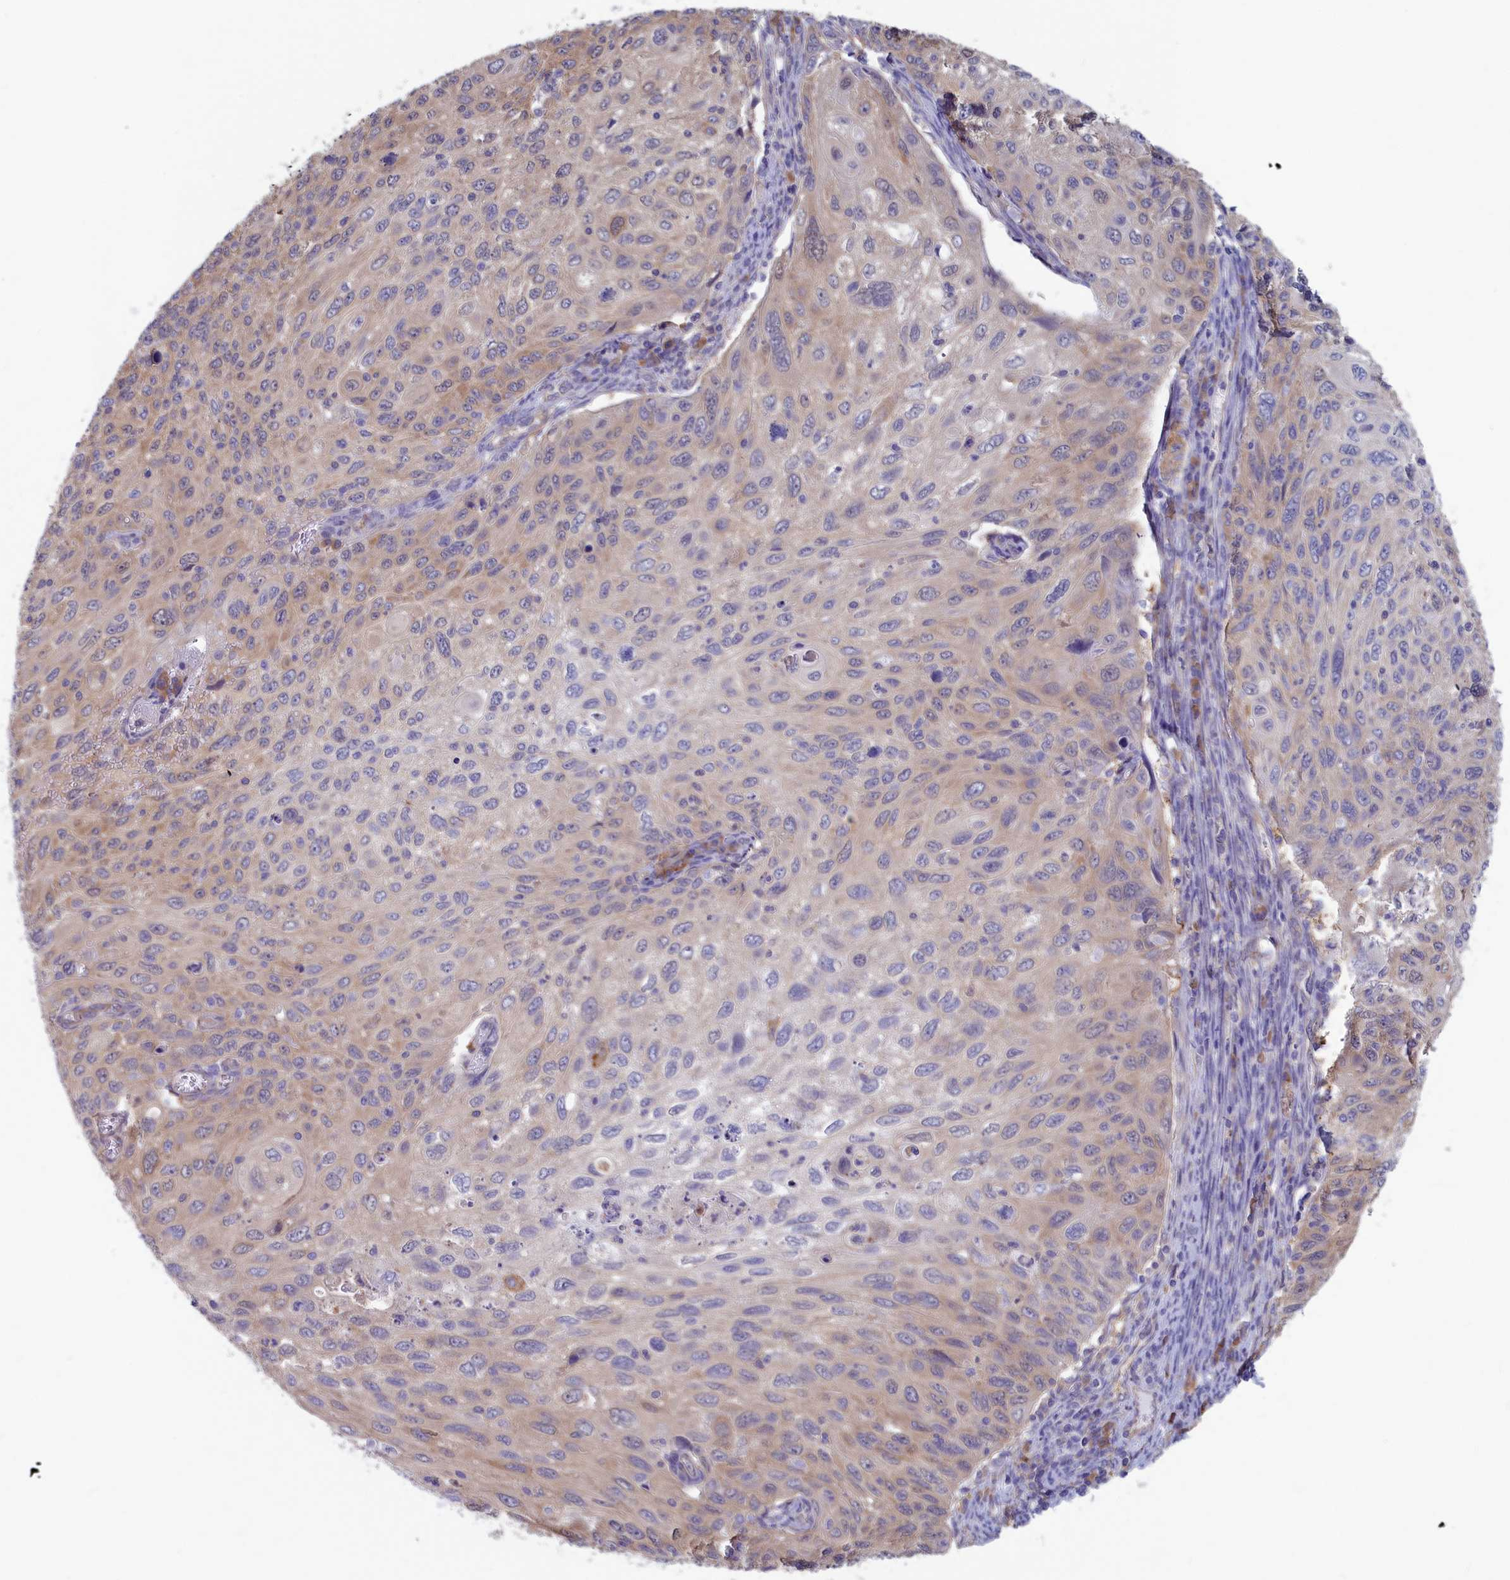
{"staining": {"intensity": "weak", "quantity": "25%-75%", "location": "cytoplasmic/membranous"}, "tissue": "cervical cancer", "cell_type": "Tumor cells", "image_type": "cancer", "snomed": [{"axis": "morphology", "description": "Squamous cell carcinoma, NOS"}, {"axis": "topography", "description": "Cervix"}], "caption": "Cervical cancer stained with a protein marker exhibits weak staining in tumor cells.", "gene": "SYNDIG1L", "patient": {"sex": "female", "age": 70}}